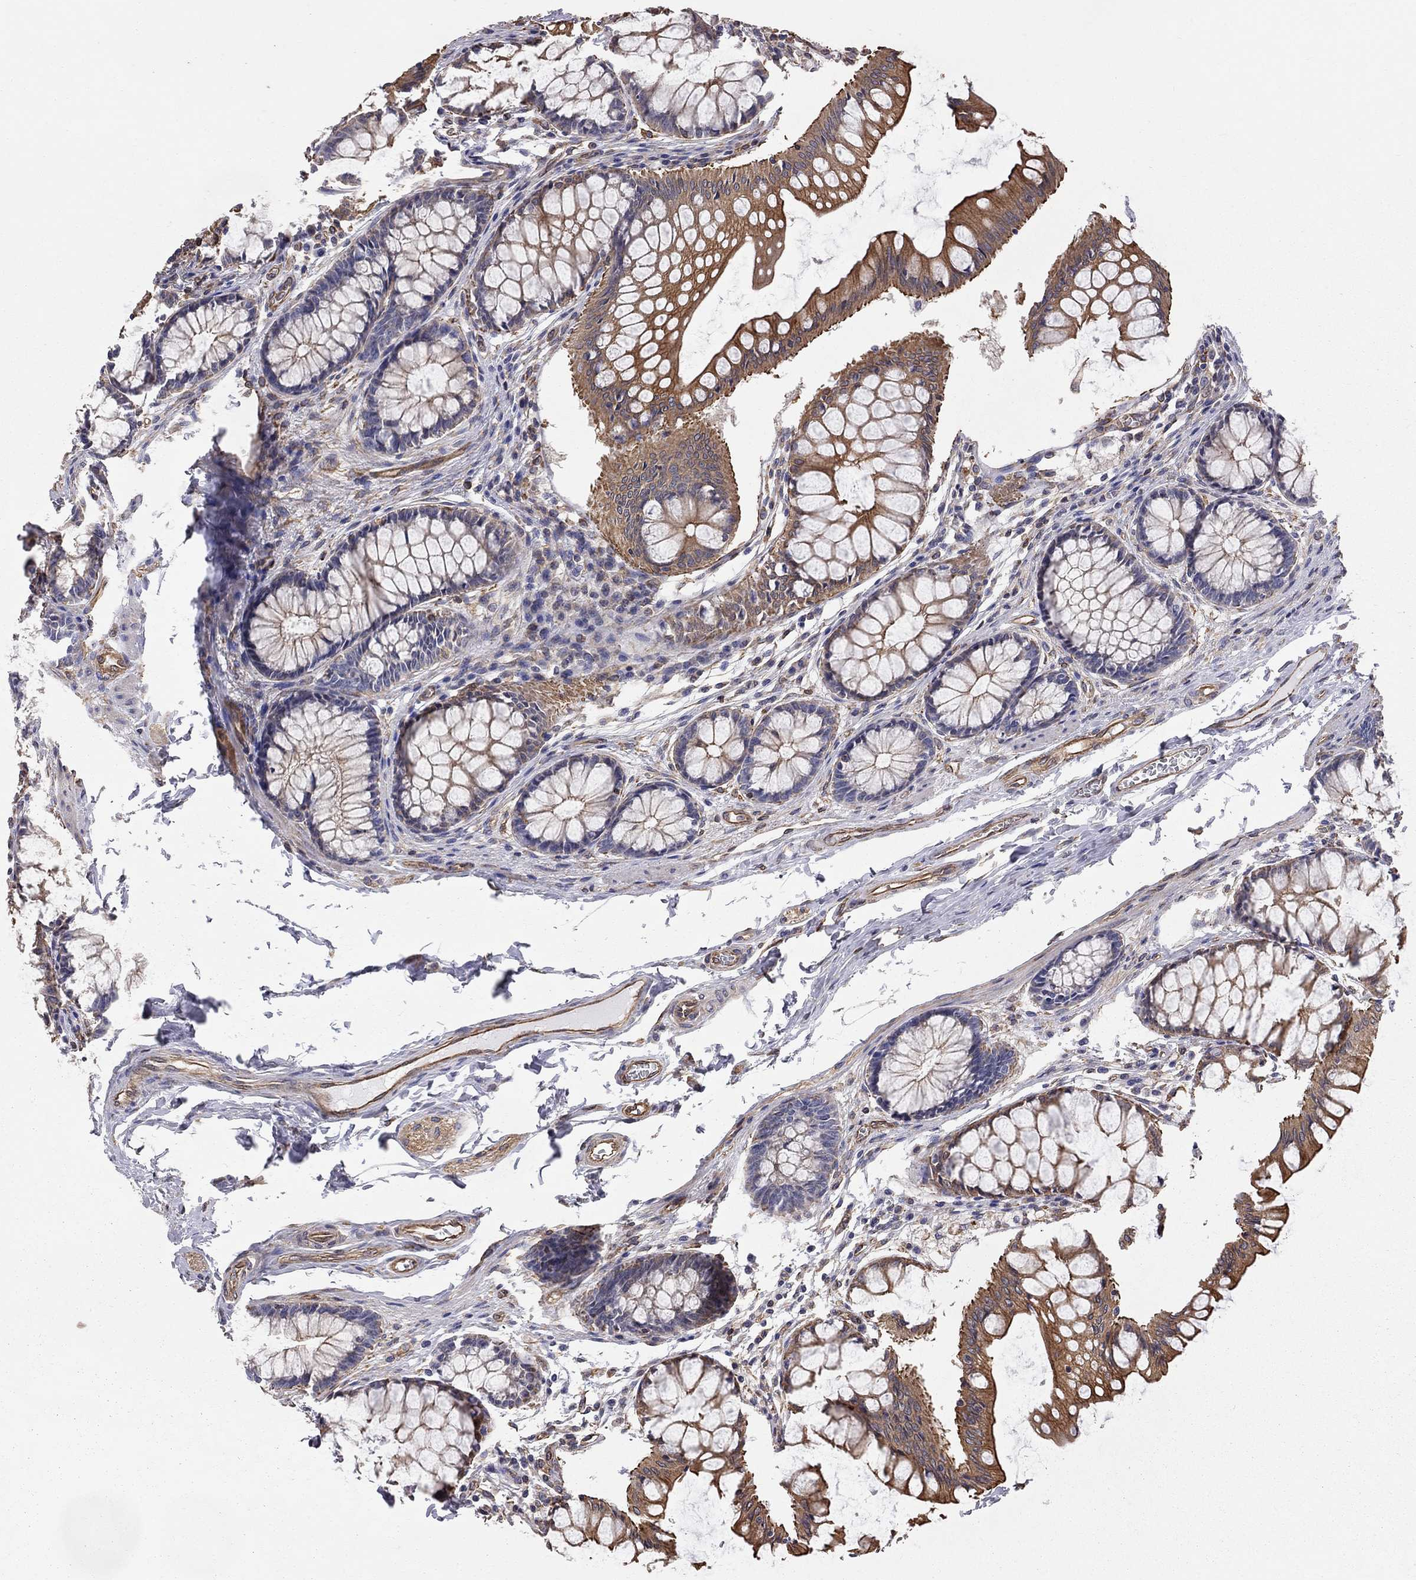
{"staining": {"intensity": "strong", "quantity": "25%-75%", "location": "cytoplasmic/membranous"}, "tissue": "colon", "cell_type": "Endothelial cells", "image_type": "normal", "snomed": [{"axis": "morphology", "description": "Normal tissue, NOS"}, {"axis": "topography", "description": "Colon"}], "caption": "Immunohistochemical staining of benign human colon shows high levels of strong cytoplasmic/membranous staining in about 25%-75% of endothelial cells.", "gene": "BICDL2", "patient": {"sex": "female", "age": 65}}